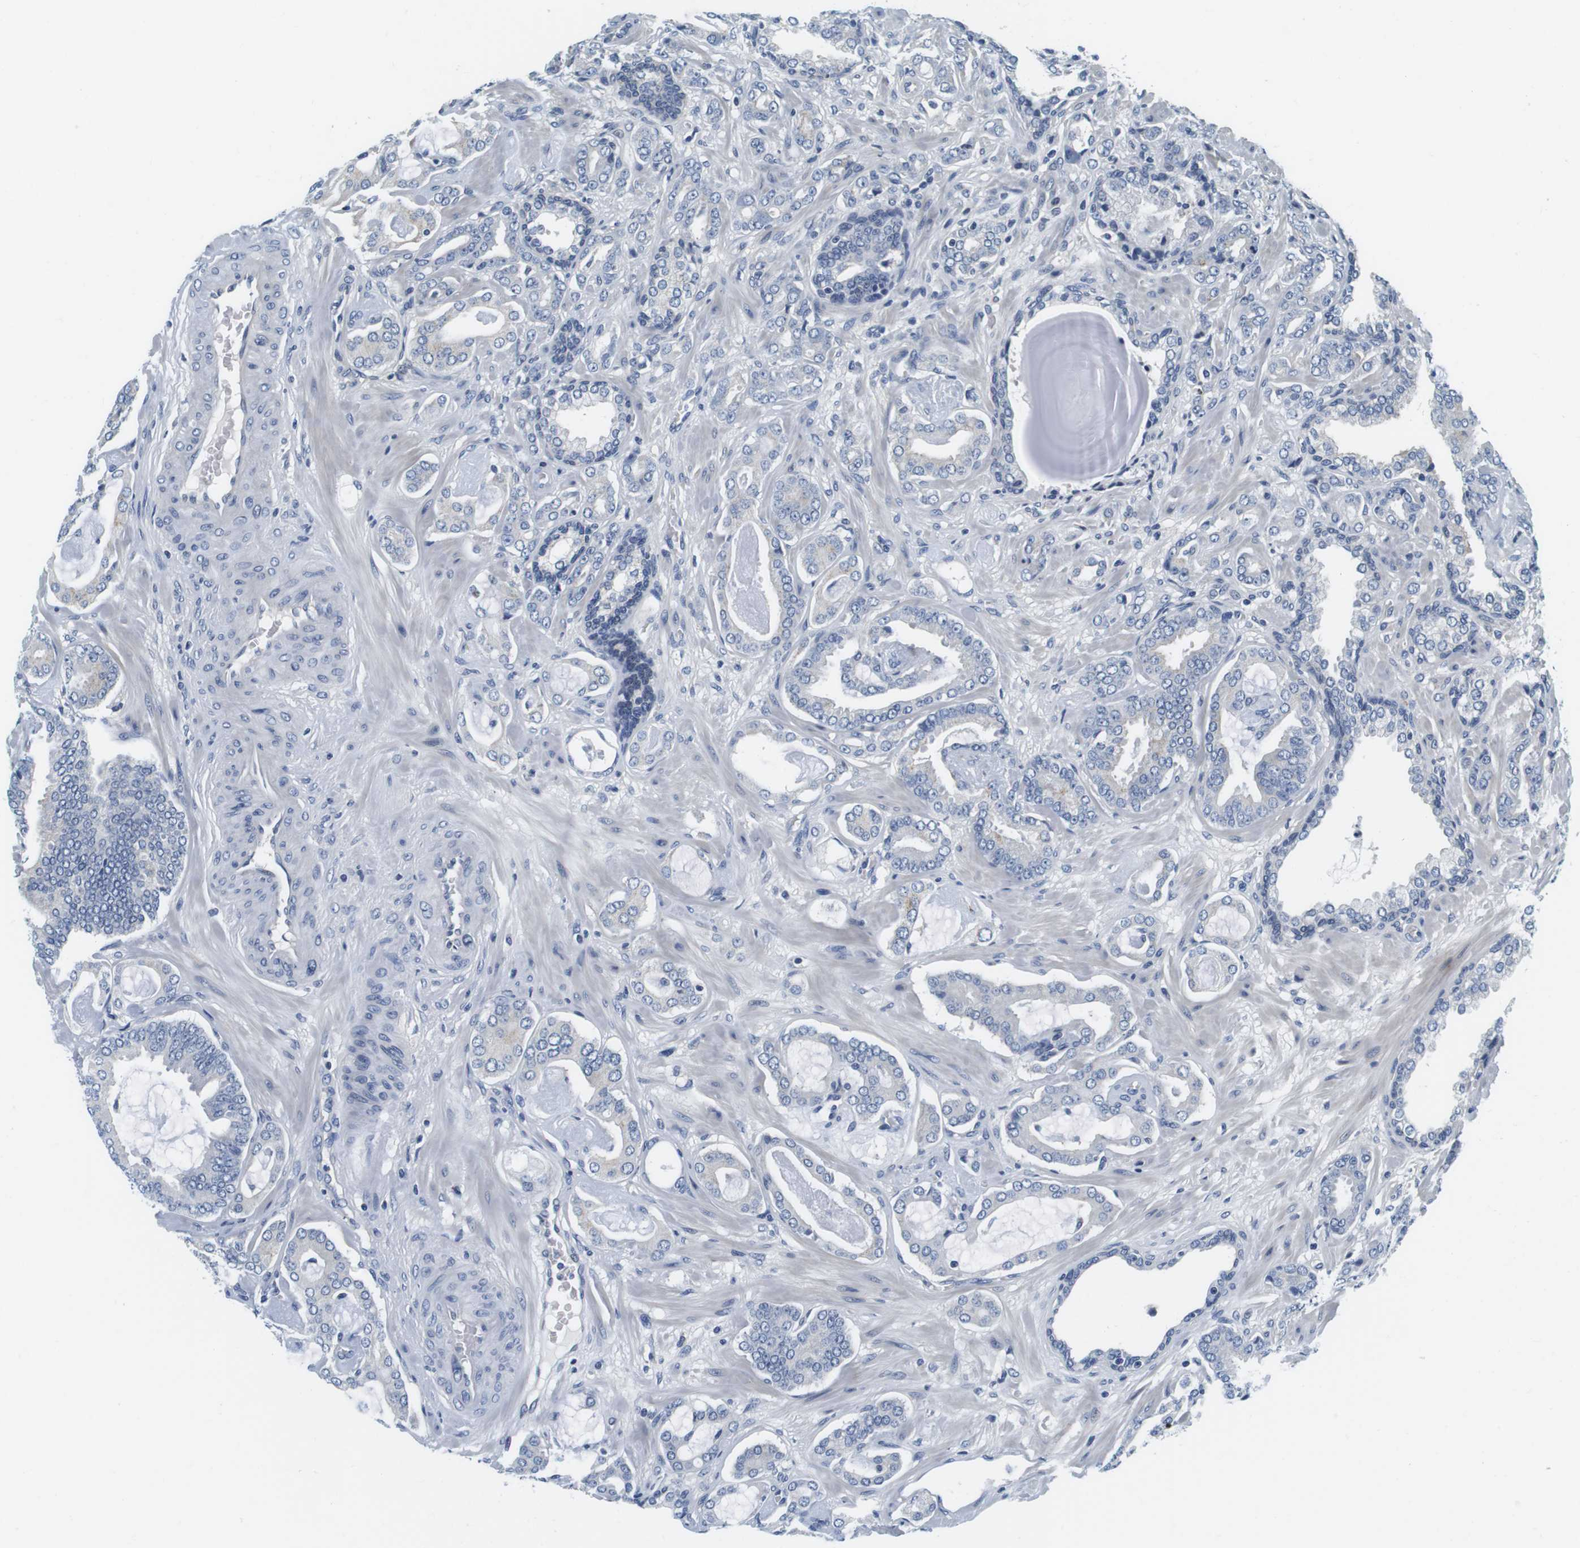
{"staining": {"intensity": "negative", "quantity": "none", "location": "none"}, "tissue": "prostate cancer", "cell_type": "Tumor cells", "image_type": "cancer", "snomed": [{"axis": "morphology", "description": "Adenocarcinoma, Low grade"}, {"axis": "topography", "description": "Prostate"}], "caption": "DAB immunohistochemical staining of human low-grade adenocarcinoma (prostate) exhibits no significant staining in tumor cells. (DAB IHC with hematoxylin counter stain).", "gene": "KCNJ5", "patient": {"sex": "male", "age": 53}}